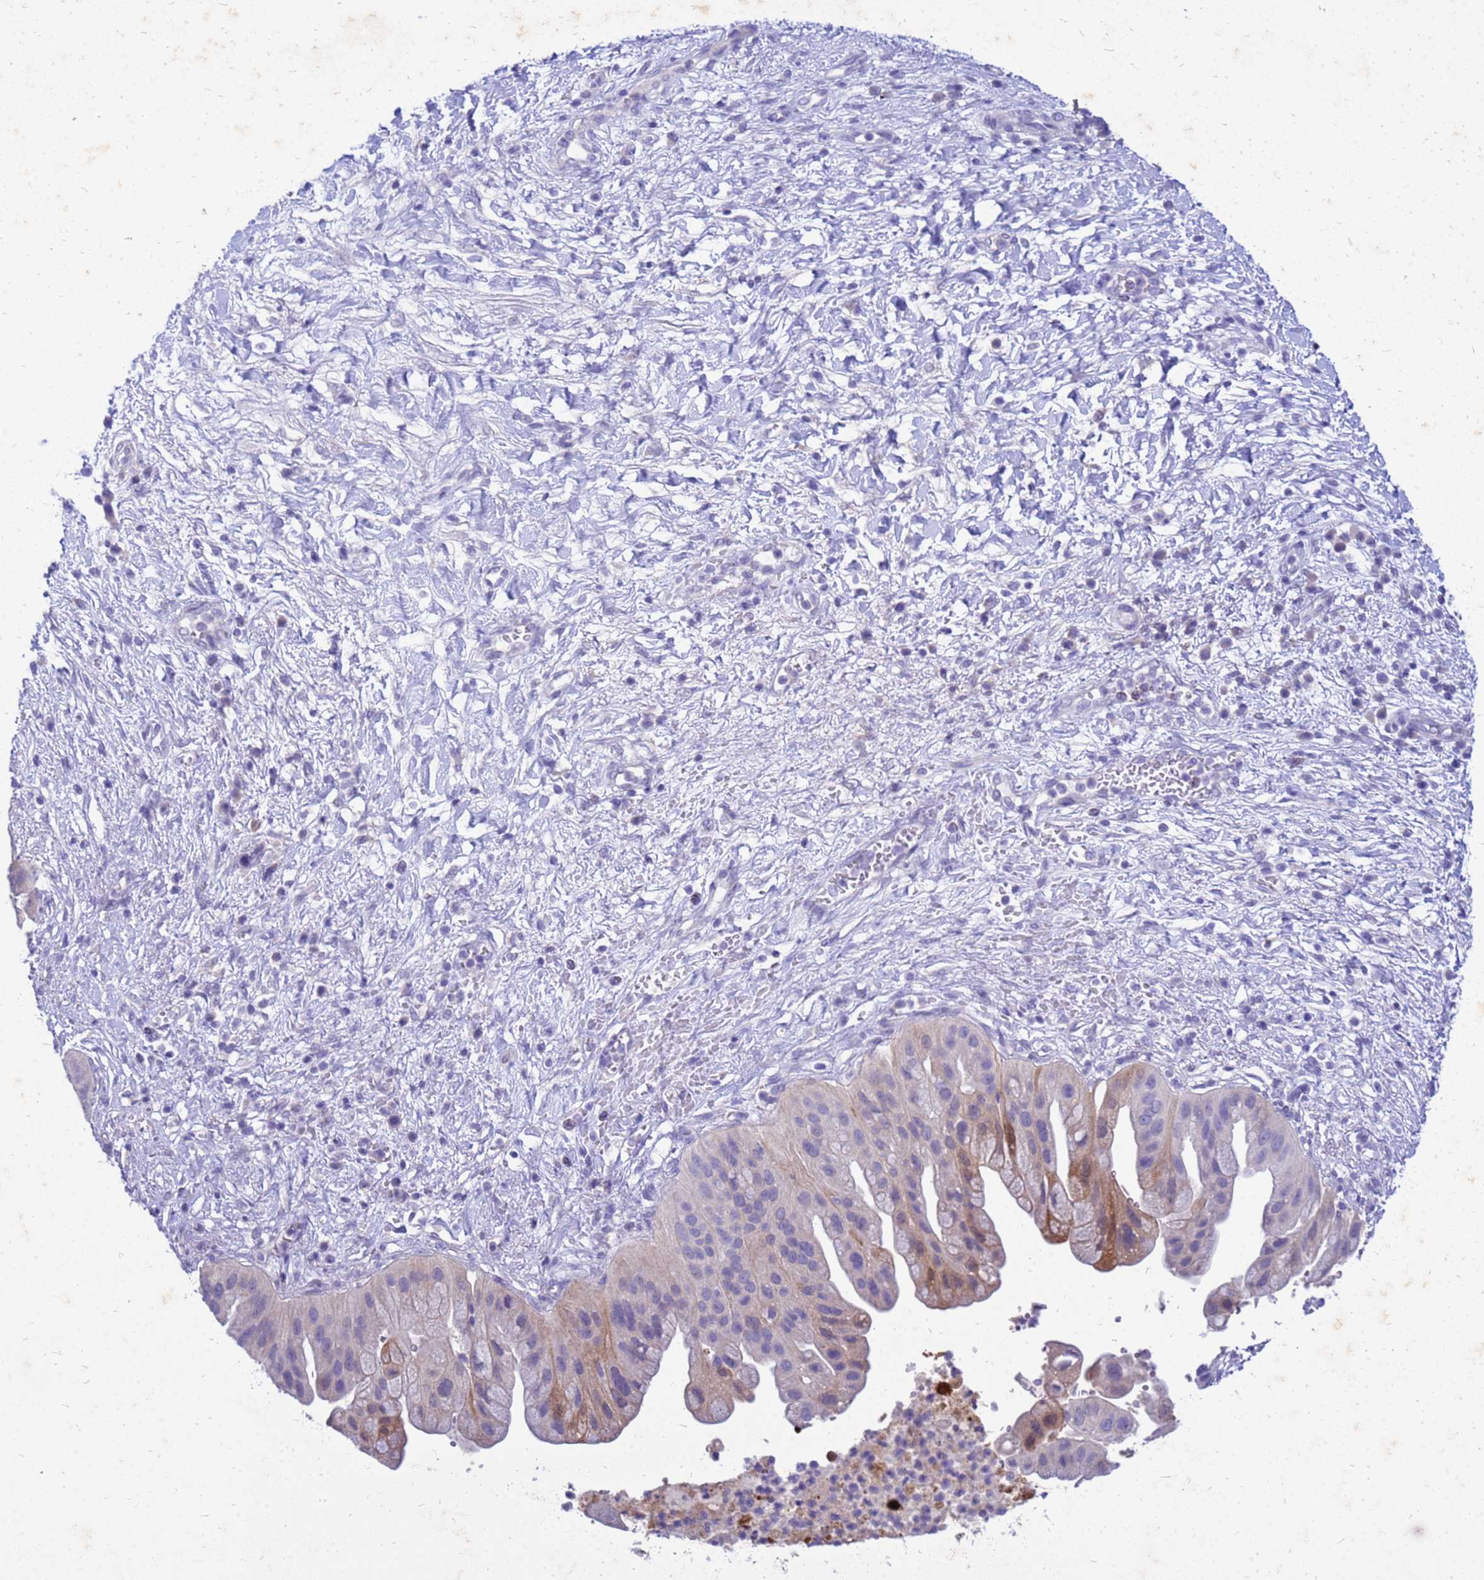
{"staining": {"intensity": "weak", "quantity": "<25%", "location": "cytoplasmic/membranous,nuclear"}, "tissue": "pancreatic cancer", "cell_type": "Tumor cells", "image_type": "cancer", "snomed": [{"axis": "morphology", "description": "Adenocarcinoma, NOS"}, {"axis": "topography", "description": "Pancreas"}], "caption": "This is an IHC histopathology image of human pancreatic cancer (adenocarcinoma). There is no positivity in tumor cells.", "gene": "AKR1C1", "patient": {"sex": "male", "age": 68}}